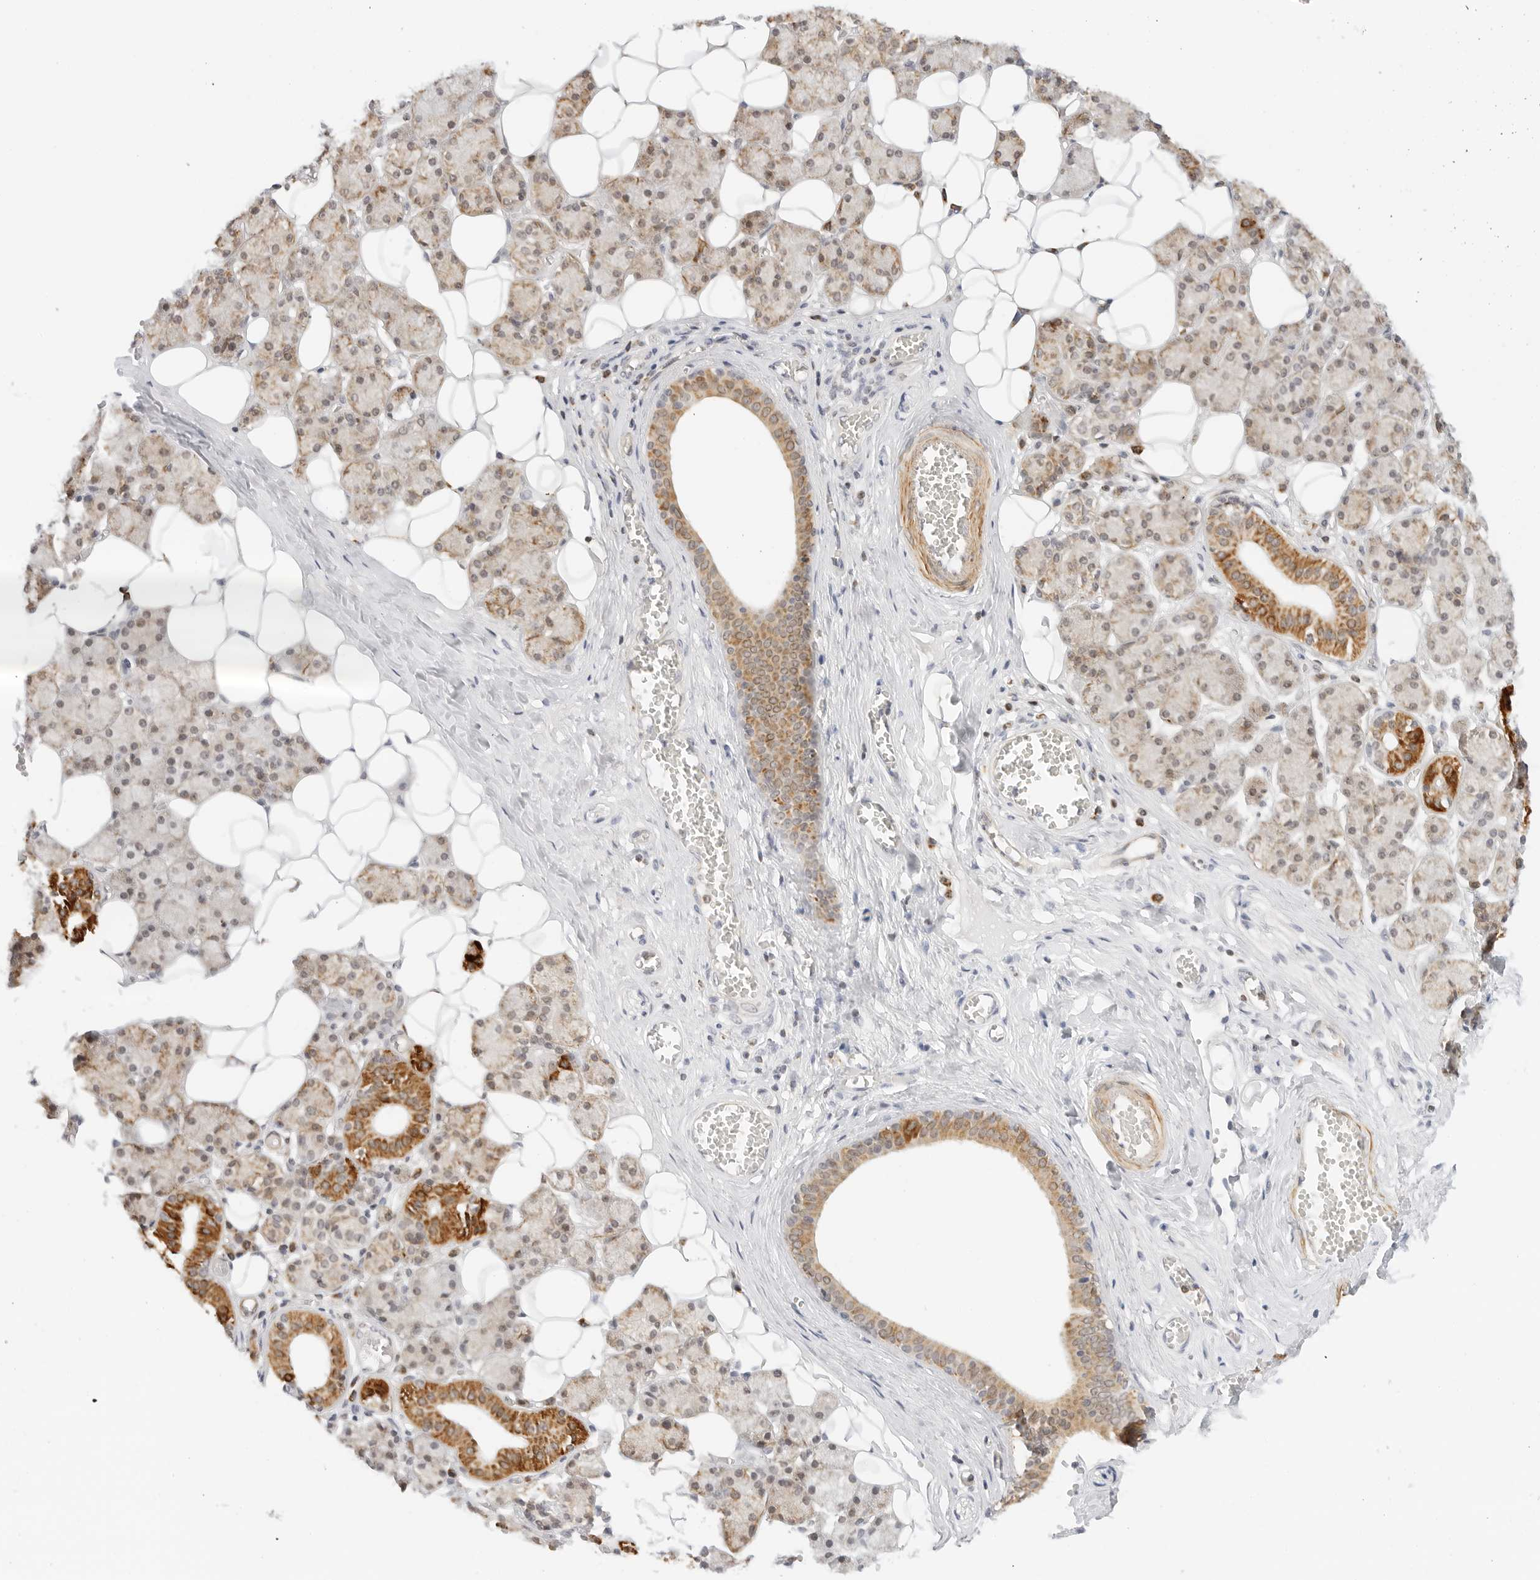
{"staining": {"intensity": "strong", "quantity": "<25%", "location": "cytoplasmic/membranous"}, "tissue": "salivary gland", "cell_type": "Glandular cells", "image_type": "normal", "snomed": [{"axis": "morphology", "description": "Normal tissue, NOS"}, {"axis": "topography", "description": "Salivary gland"}], "caption": "Strong cytoplasmic/membranous positivity is present in approximately <25% of glandular cells in normal salivary gland. (DAB (3,3'-diaminobenzidine) = brown stain, brightfield microscopy at high magnification).", "gene": "GORAB", "patient": {"sex": "female", "age": 33}}